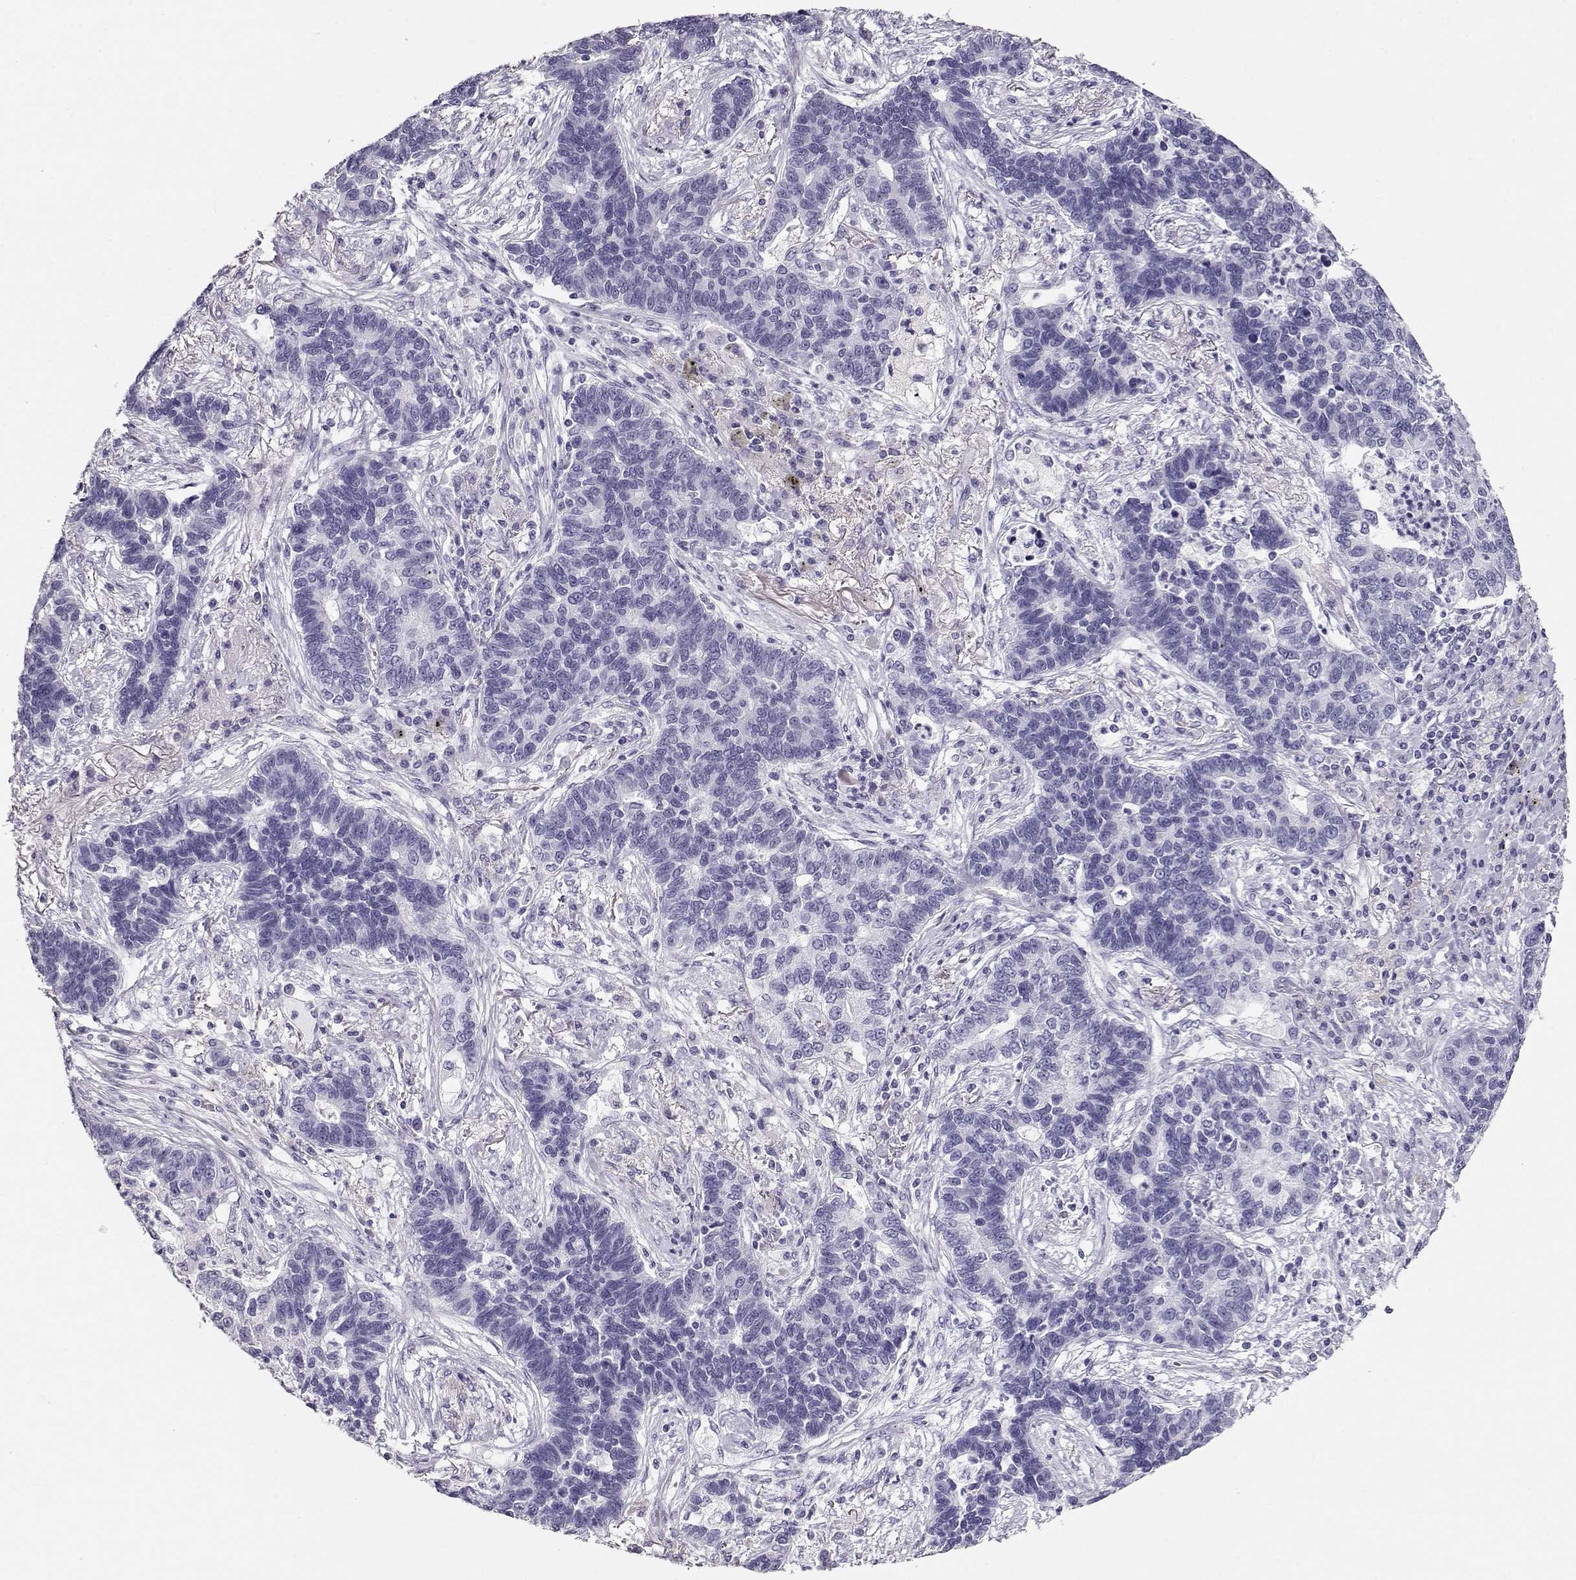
{"staining": {"intensity": "negative", "quantity": "none", "location": "none"}, "tissue": "lung cancer", "cell_type": "Tumor cells", "image_type": "cancer", "snomed": [{"axis": "morphology", "description": "Adenocarcinoma, NOS"}, {"axis": "topography", "description": "Lung"}], "caption": "A photomicrograph of lung adenocarcinoma stained for a protein displays no brown staining in tumor cells.", "gene": "MAGEC1", "patient": {"sex": "female", "age": 57}}